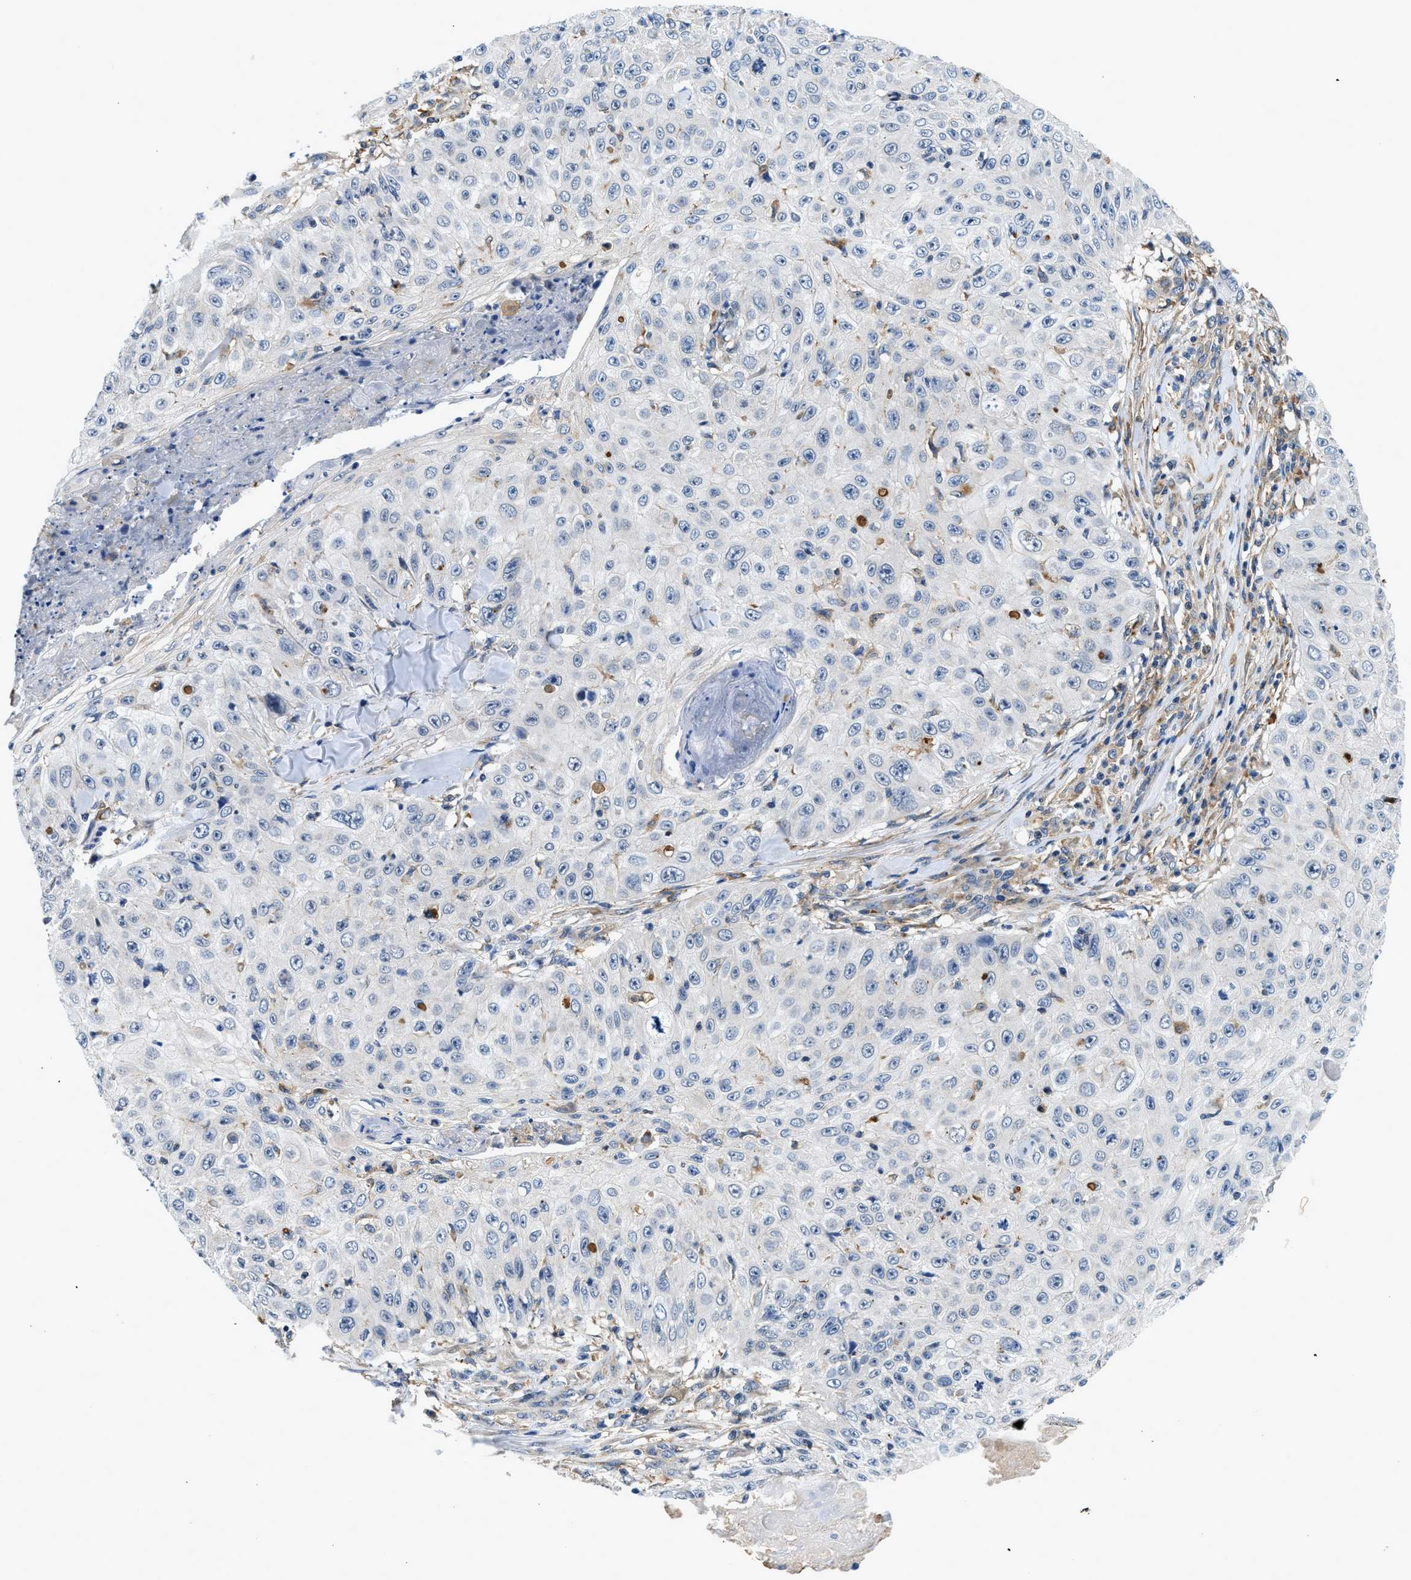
{"staining": {"intensity": "moderate", "quantity": "<25%", "location": "cytoplasmic/membranous"}, "tissue": "skin cancer", "cell_type": "Tumor cells", "image_type": "cancer", "snomed": [{"axis": "morphology", "description": "Squamous cell carcinoma, NOS"}, {"axis": "topography", "description": "Skin"}], "caption": "Immunohistochemical staining of skin cancer displays moderate cytoplasmic/membranous protein staining in approximately <25% of tumor cells. The protein is stained brown, and the nuclei are stained in blue (DAB (3,3'-diaminobenzidine) IHC with brightfield microscopy, high magnification).", "gene": "LPIN2", "patient": {"sex": "male", "age": 86}}